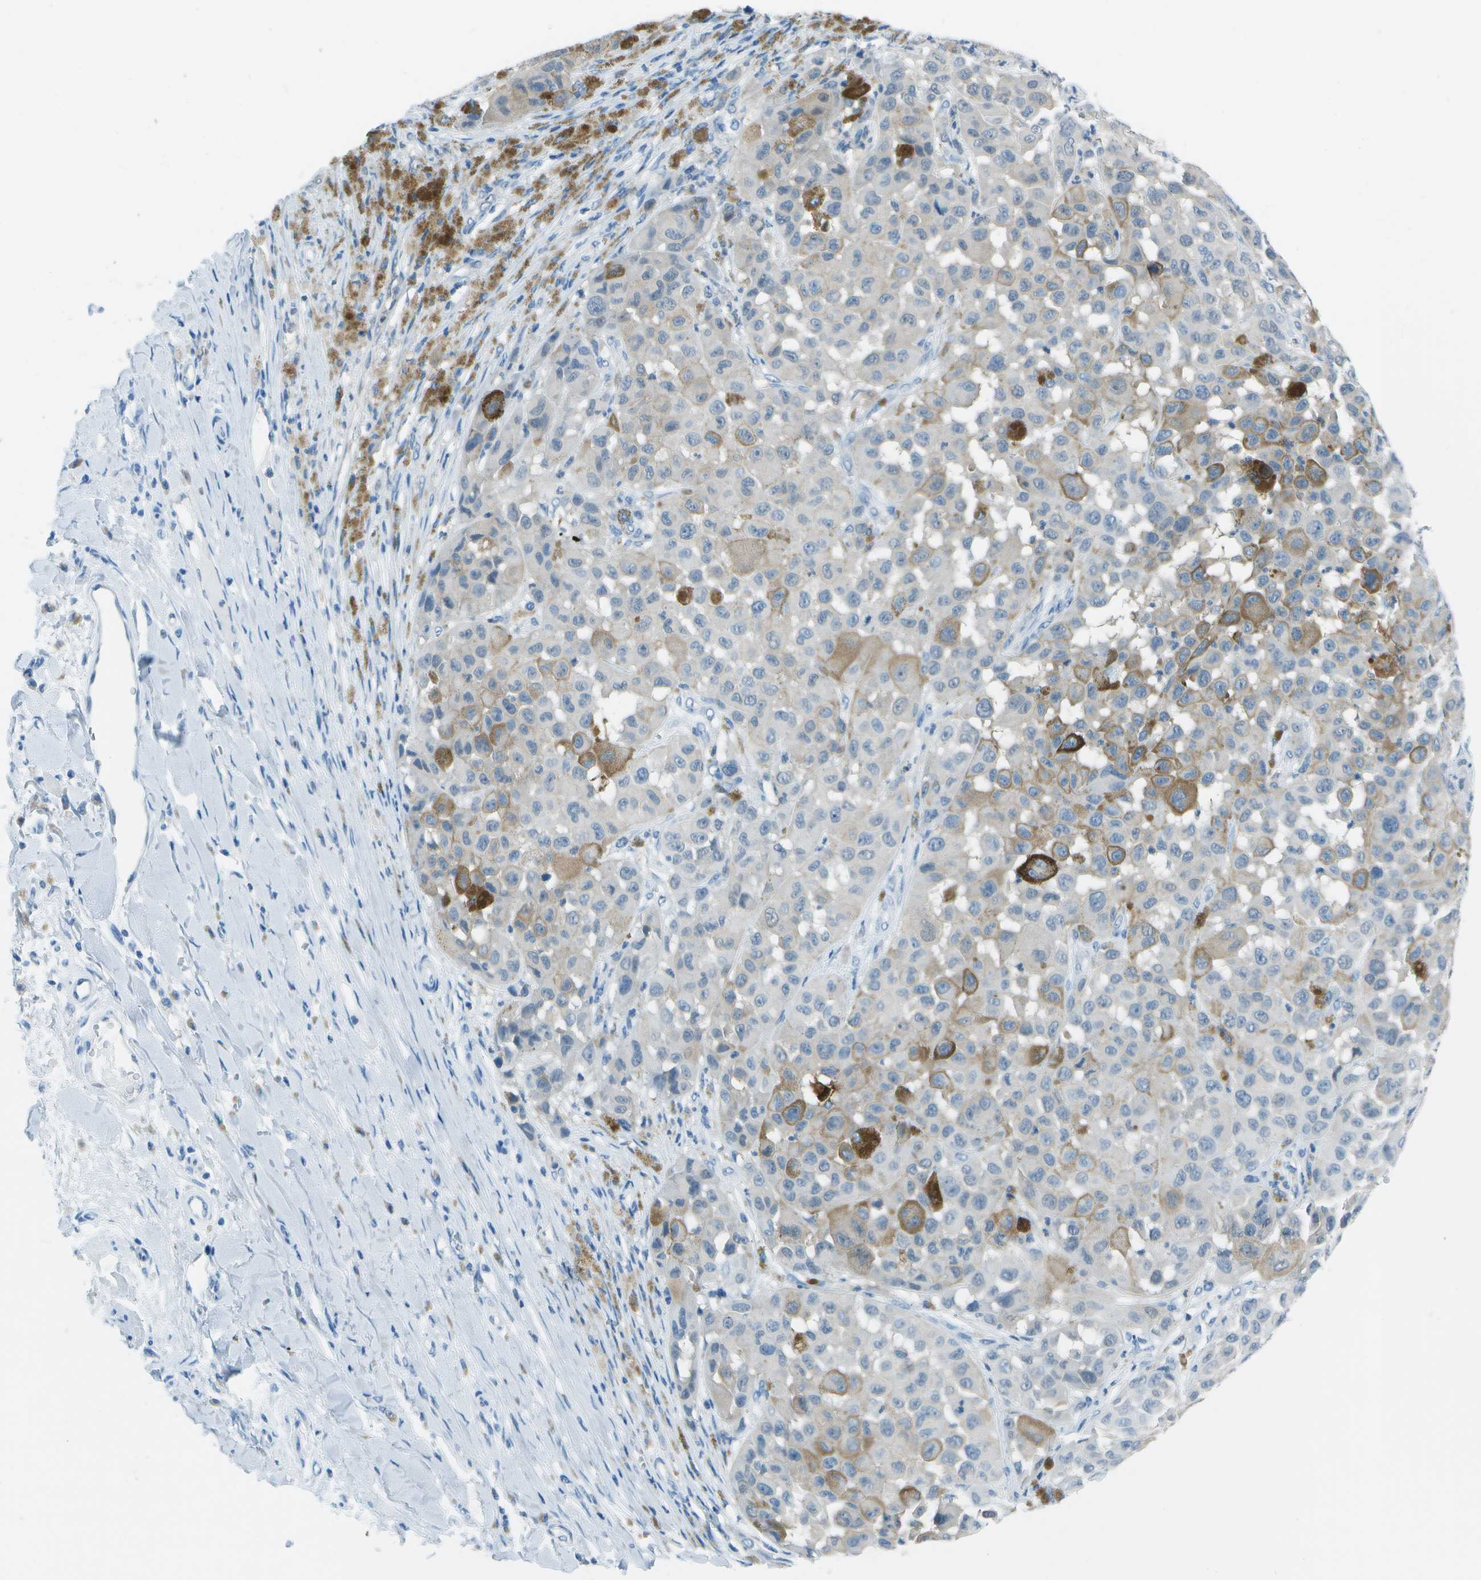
{"staining": {"intensity": "weak", "quantity": "<25%", "location": "cytoplasmic/membranous"}, "tissue": "melanoma", "cell_type": "Tumor cells", "image_type": "cancer", "snomed": [{"axis": "morphology", "description": "Malignant melanoma, NOS"}, {"axis": "topography", "description": "Skin"}], "caption": "Immunohistochemical staining of human melanoma shows no significant positivity in tumor cells.", "gene": "ASL", "patient": {"sex": "male", "age": 96}}